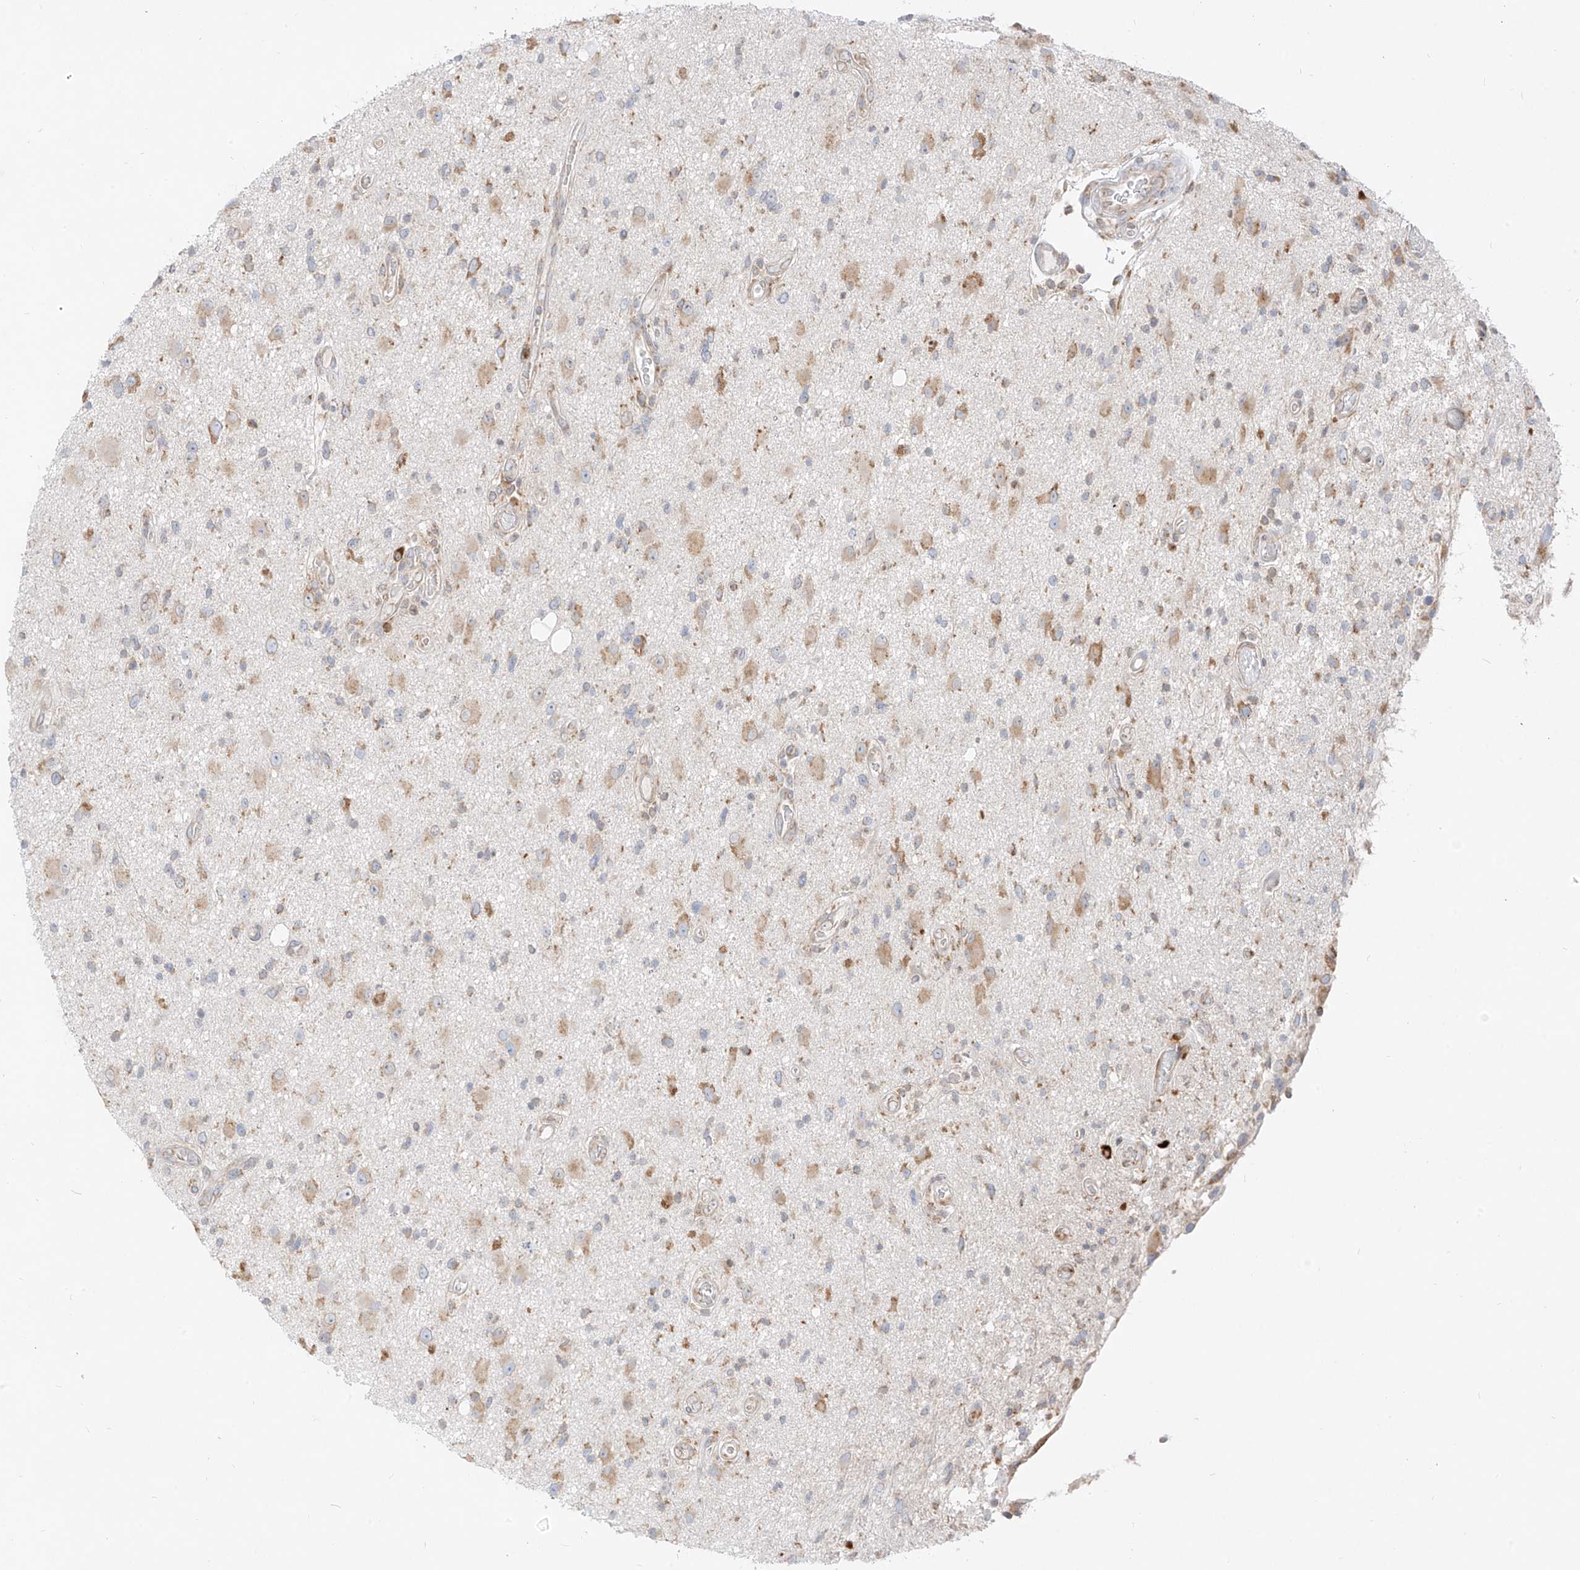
{"staining": {"intensity": "moderate", "quantity": "25%-75%", "location": "cytoplasmic/membranous"}, "tissue": "glioma", "cell_type": "Tumor cells", "image_type": "cancer", "snomed": [{"axis": "morphology", "description": "Glioma, malignant, High grade"}, {"axis": "topography", "description": "Brain"}], "caption": "Immunohistochemistry (IHC) of human malignant glioma (high-grade) reveals medium levels of moderate cytoplasmic/membranous expression in approximately 25%-75% of tumor cells.", "gene": "STT3A", "patient": {"sex": "male", "age": 33}}